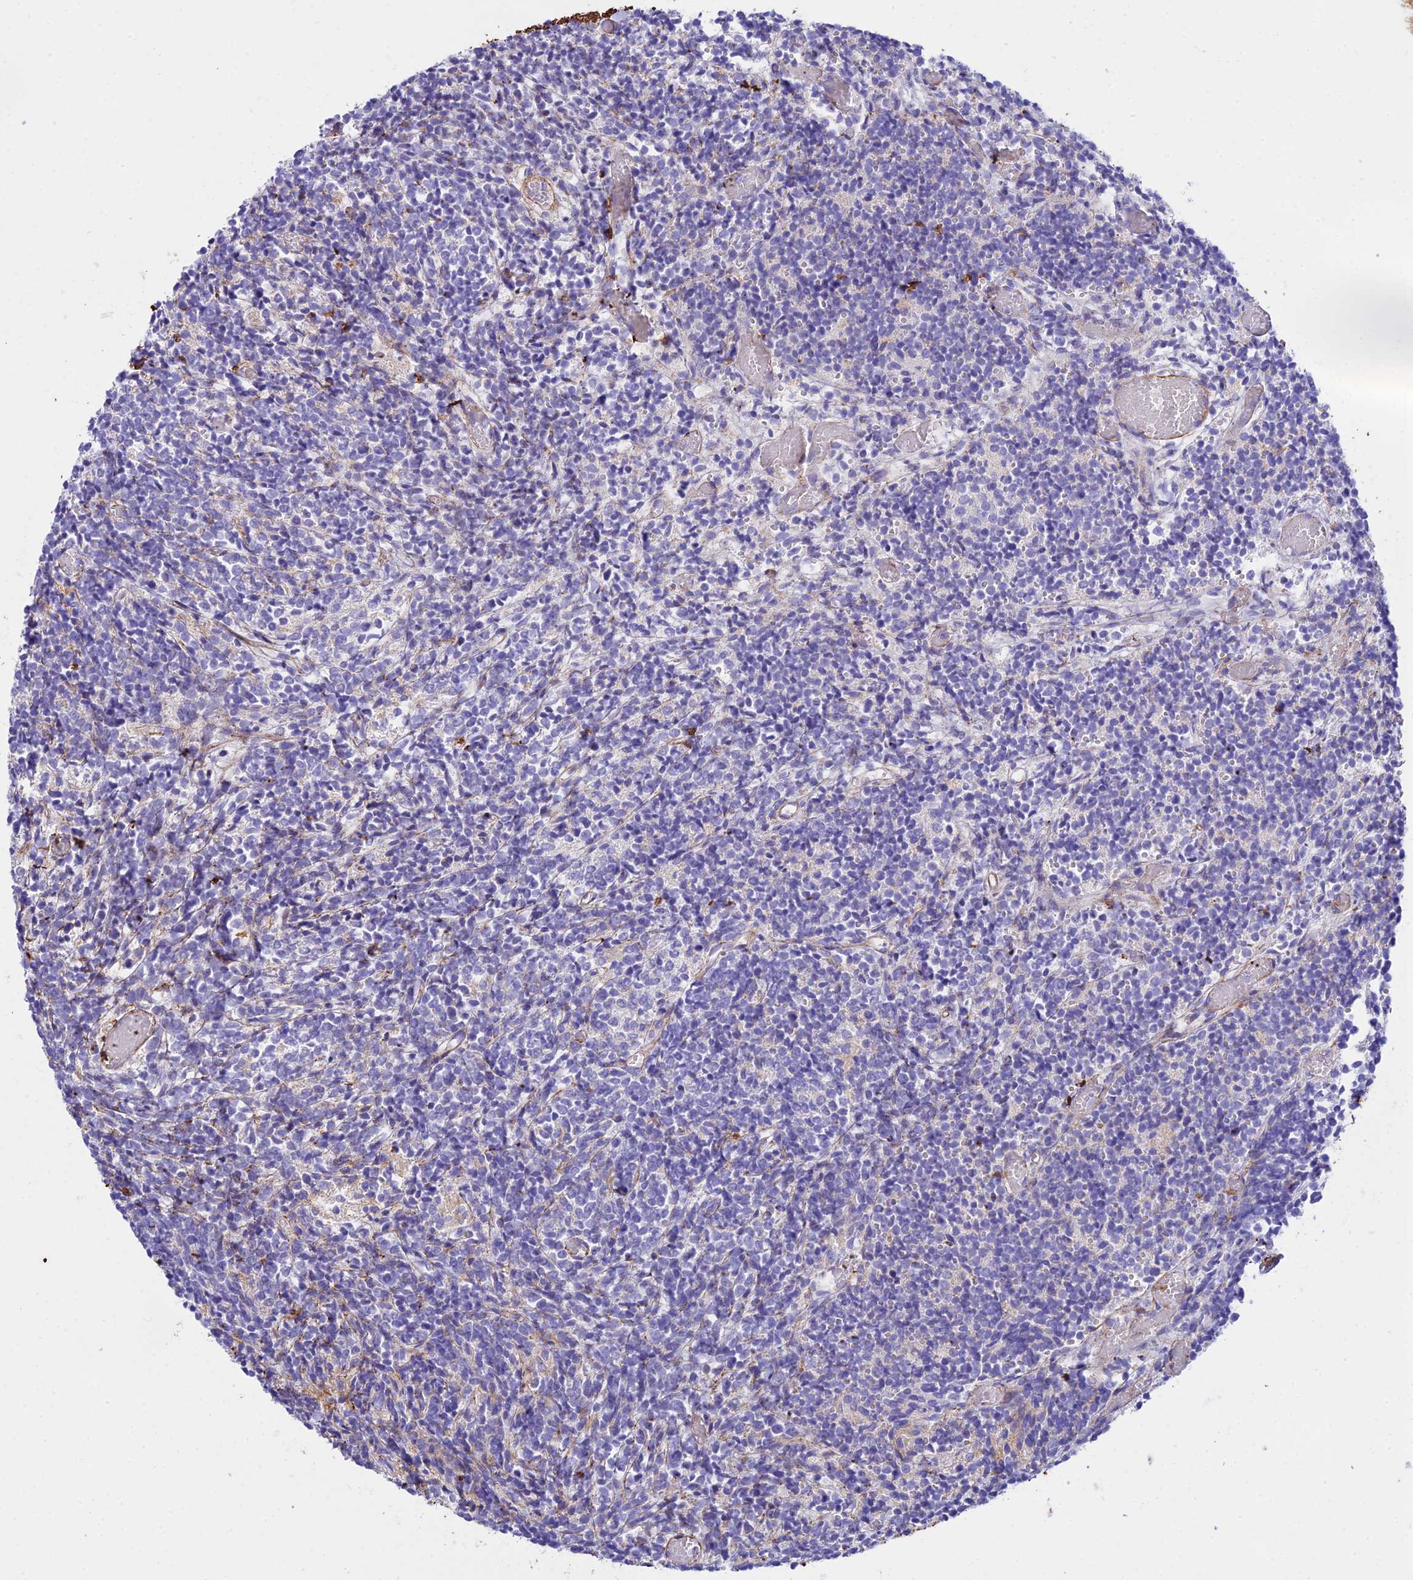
{"staining": {"intensity": "negative", "quantity": "none", "location": "none"}, "tissue": "glioma", "cell_type": "Tumor cells", "image_type": "cancer", "snomed": [{"axis": "morphology", "description": "Glioma, malignant, Low grade"}, {"axis": "topography", "description": "Brain"}], "caption": "Tumor cells show no significant positivity in glioma. (Stains: DAB immunohistochemistry (IHC) with hematoxylin counter stain, Microscopy: brightfield microscopy at high magnification).", "gene": "DLX1", "patient": {"sex": "female", "age": 1}}